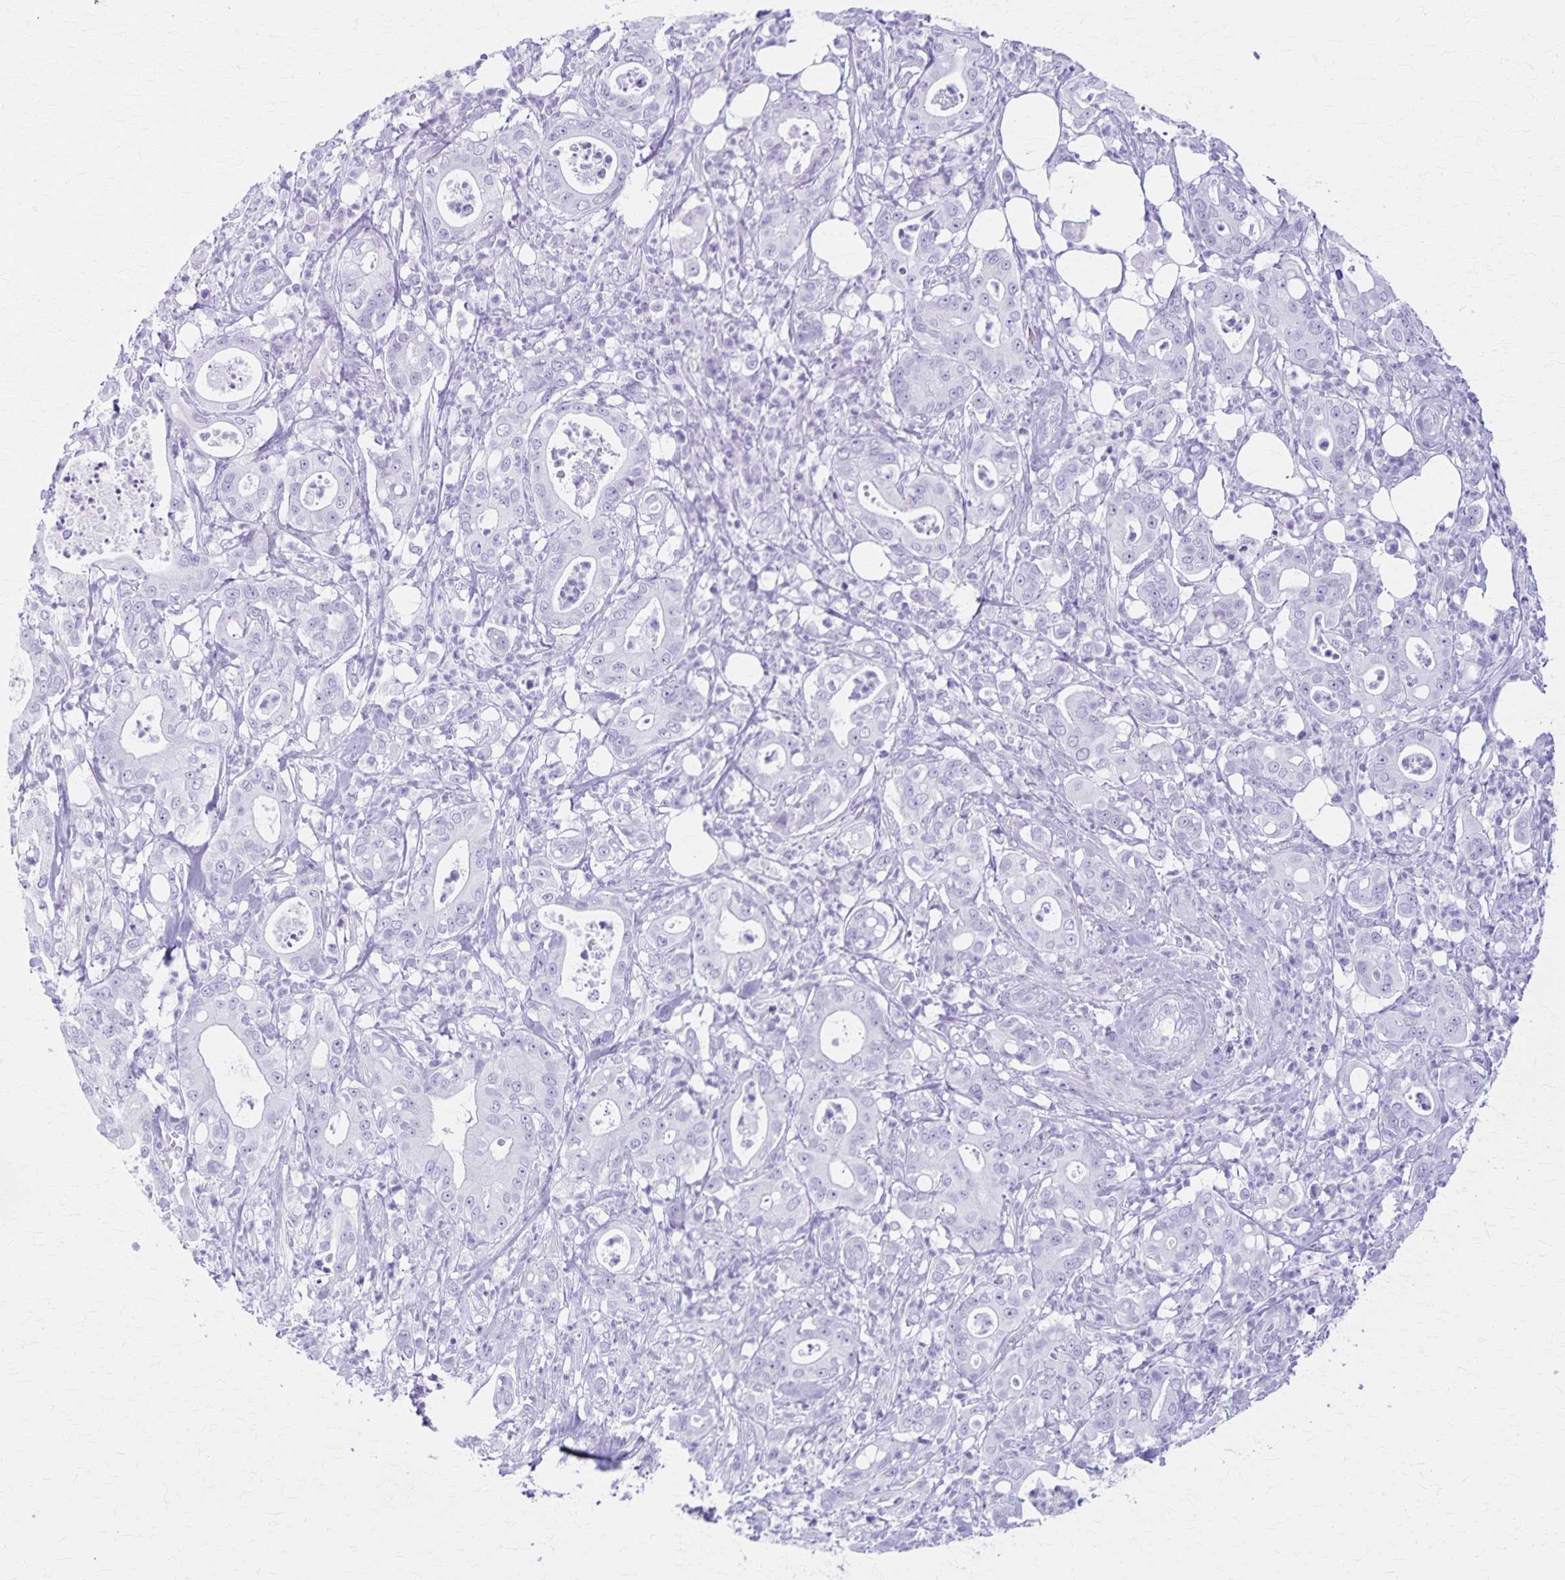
{"staining": {"intensity": "negative", "quantity": "none", "location": "none"}, "tissue": "pancreatic cancer", "cell_type": "Tumor cells", "image_type": "cancer", "snomed": [{"axis": "morphology", "description": "Adenocarcinoma, NOS"}, {"axis": "topography", "description": "Pancreas"}], "caption": "Protein analysis of pancreatic cancer displays no significant positivity in tumor cells.", "gene": "DEFA5", "patient": {"sex": "male", "age": 71}}